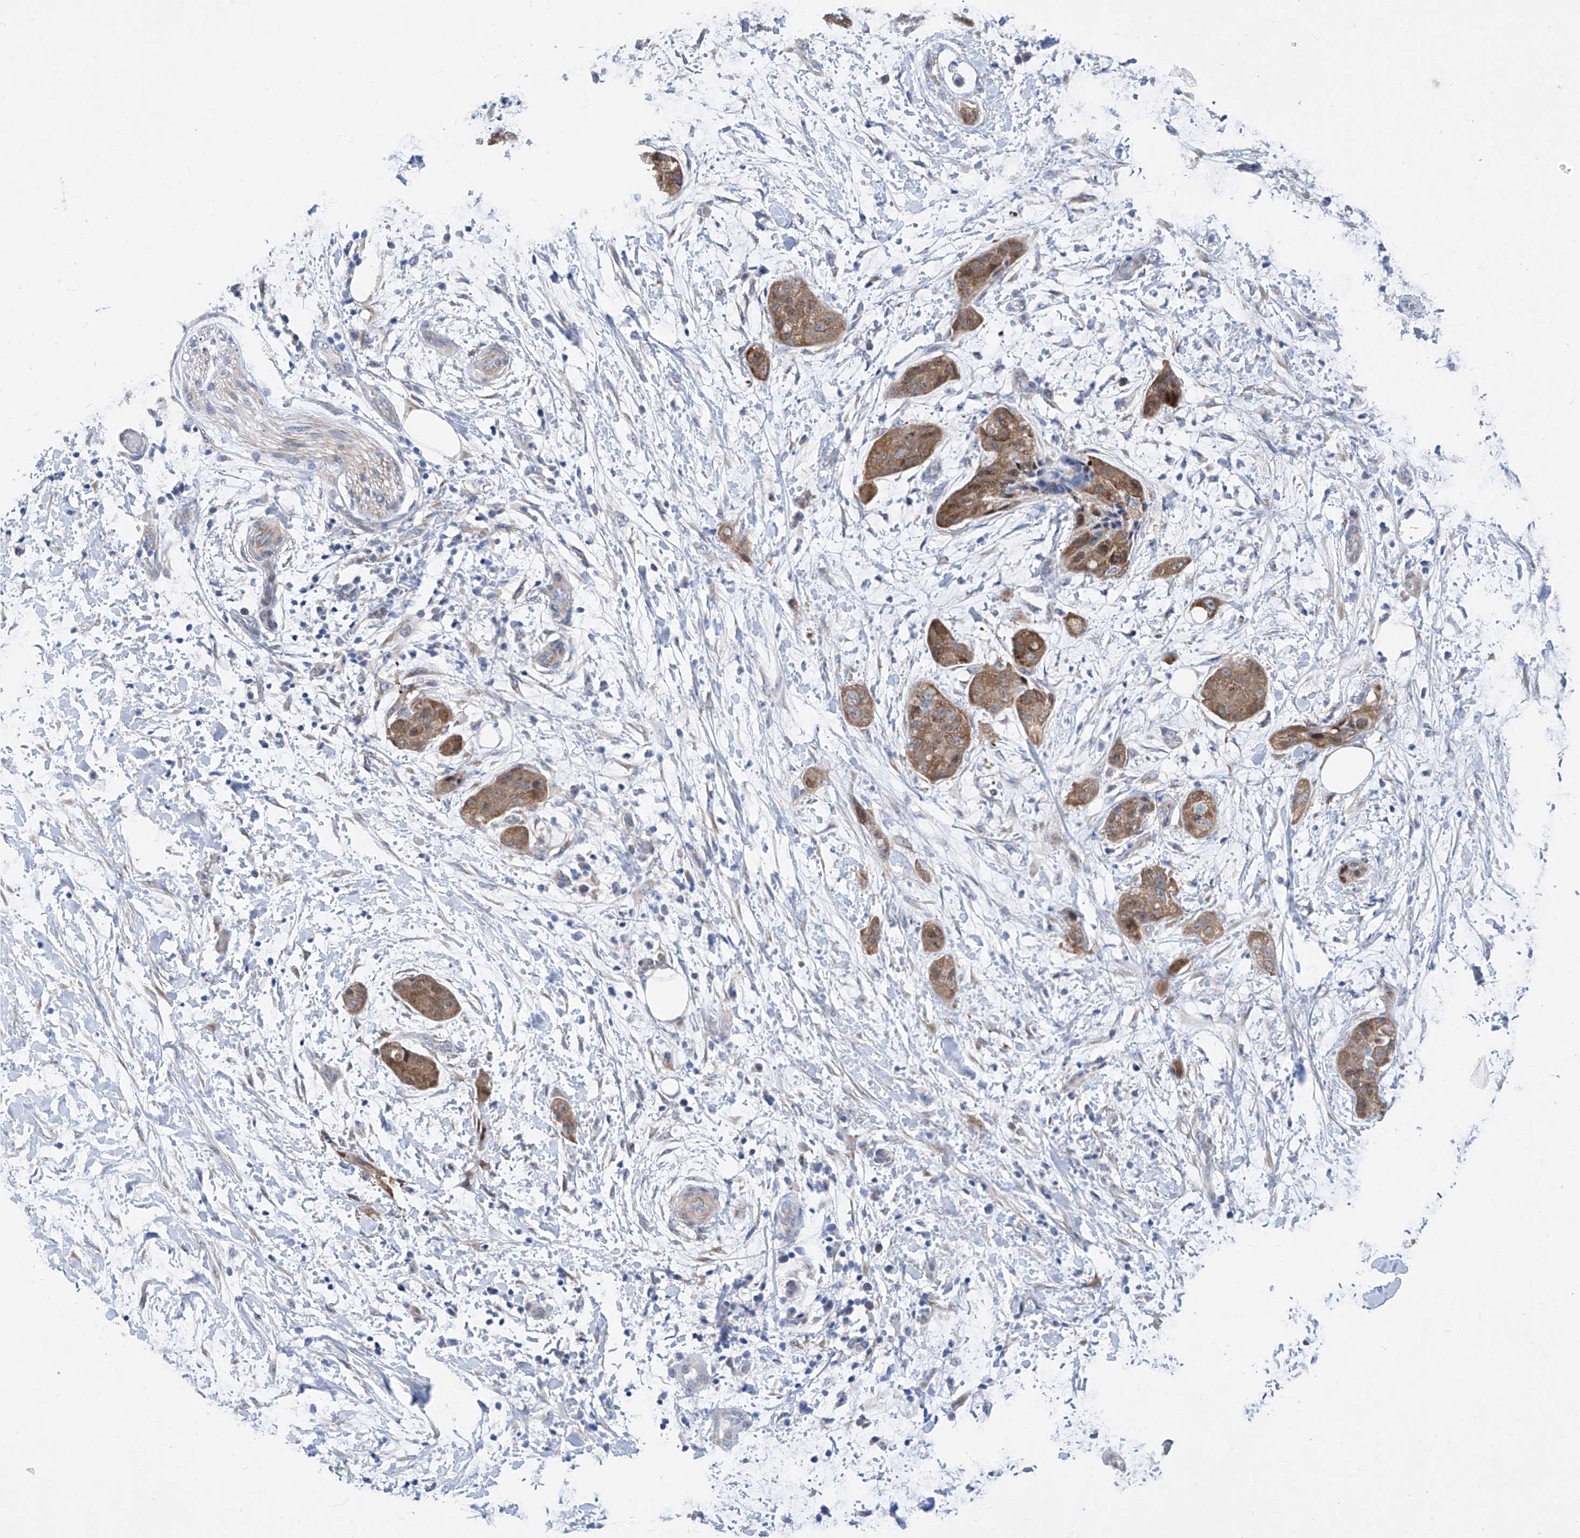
{"staining": {"intensity": "moderate", "quantity": "25%-75%", "location": "cytoplasmic/membranous"}, "tissue": "pancreatic cancer", "cell_type": "Tumor cells", "image_type": "cancer", "snomed": [{"axis": "morphology", "description": "Adenocarcinoma, NOS"}, {"axis": "topography", "description": "Pancreas"}], "caption": "DAB immunohistochemical staining of pancreatic cancer demonstrates moderate cytoplasmic/membranous protein staining in about 25%-75% of tumor cells.", "gene": "SRBD1", "patient": {"sex": "female", "age": 78}}